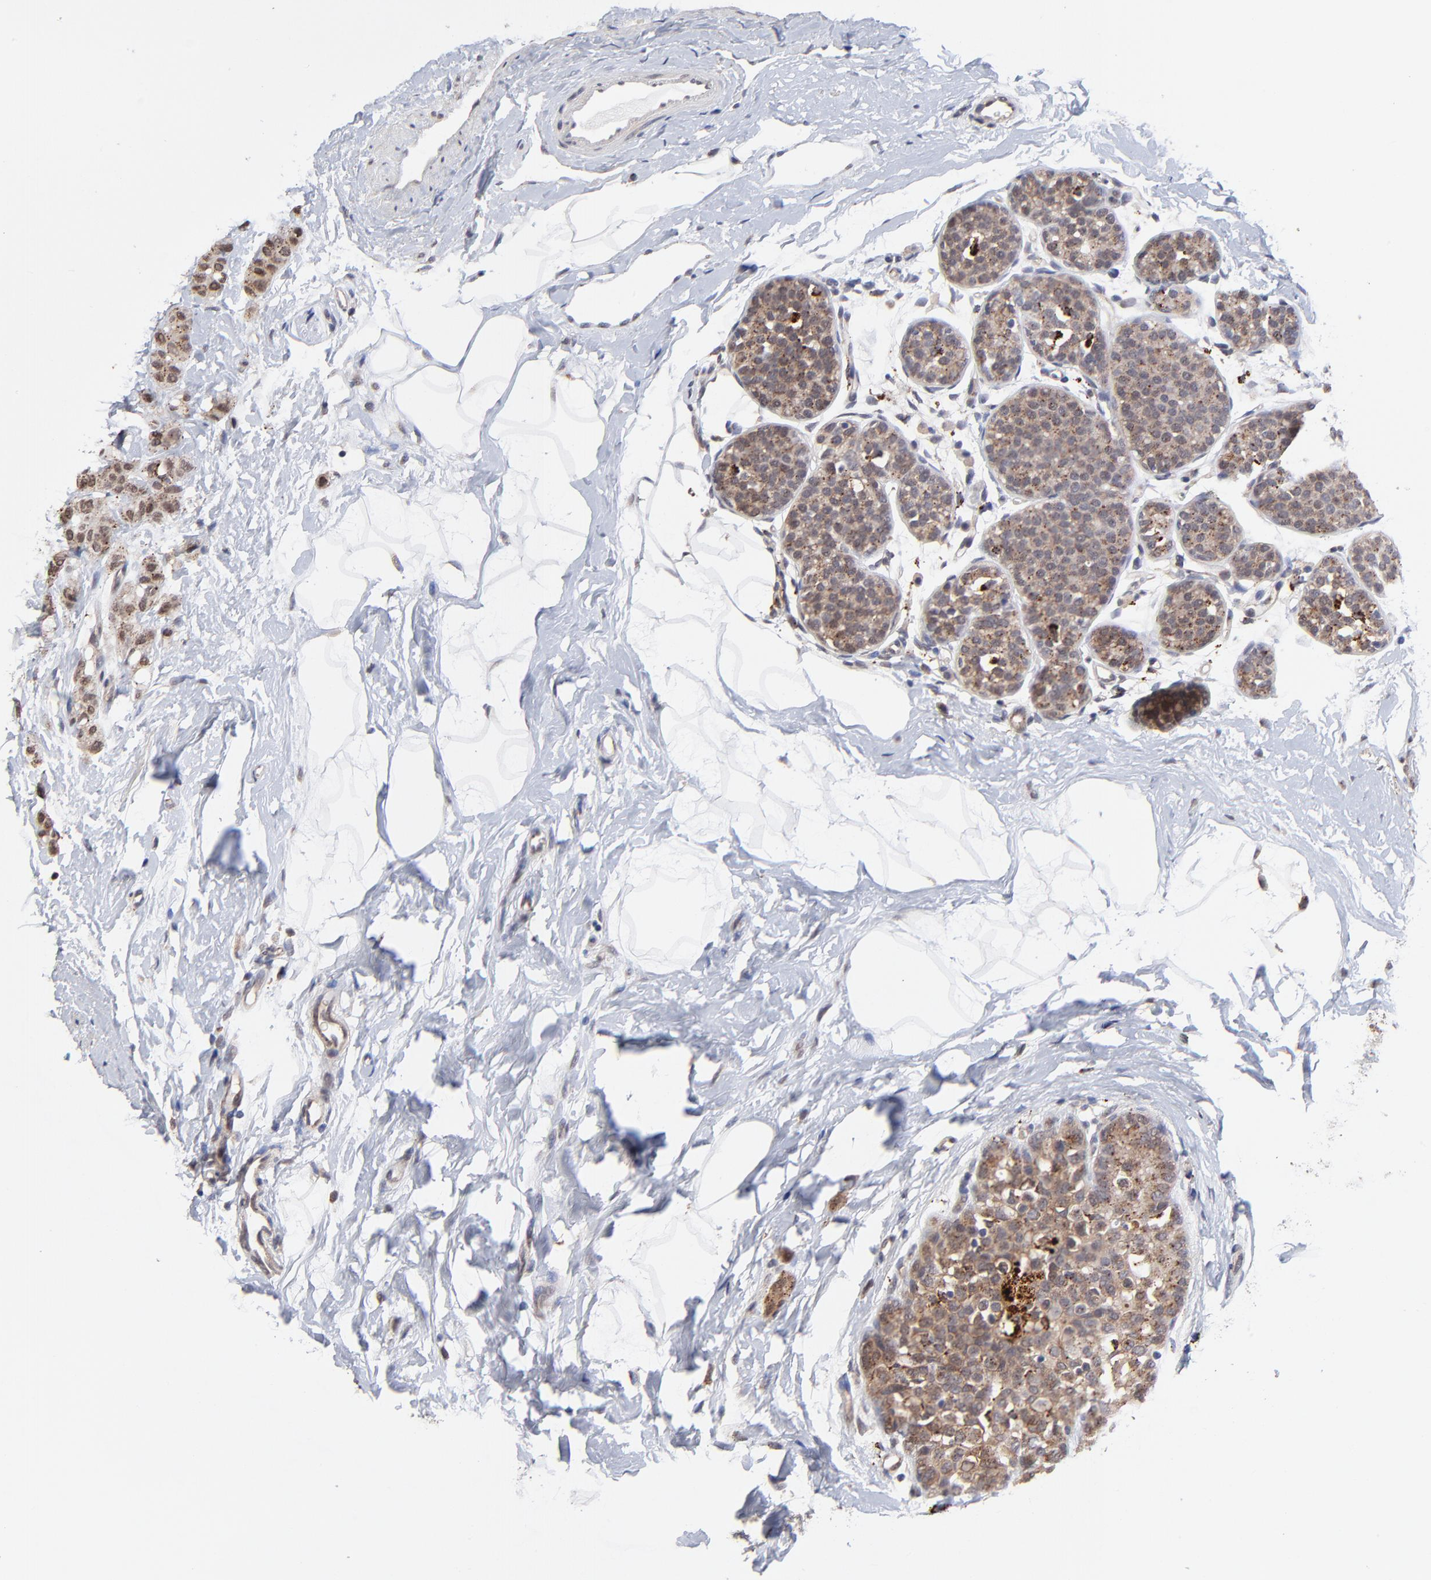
{"staining": {"intensity": "weak", "quantity": "25%-75%", "location": "cytoplasmic/membranous"}, "tissue": "breast cancer", "cell_type": "Tumor cells", "image_type": "cancer", "snomed": [{"axis": "morphology", "description": "Lobular carcinoma, in situ"}, {"axis": "morphology", "description": "Lobular carcinoma"}, {"axis": "topography", "description": "Breast"}], "caption": "An IHC photomicrograph of tumor tissue is shown. Protein staining in brown highlights weak cytoplasmic/membranous positivity in breast cancer (lobular carcinoma in situ) within tumor cells. (DAB (3,3'-diaminobenzidine) = brown stain, brightfield microscopy at high magnification).", "gene": "PDE4B", "patient": {"sex": "female", "age": 41}}